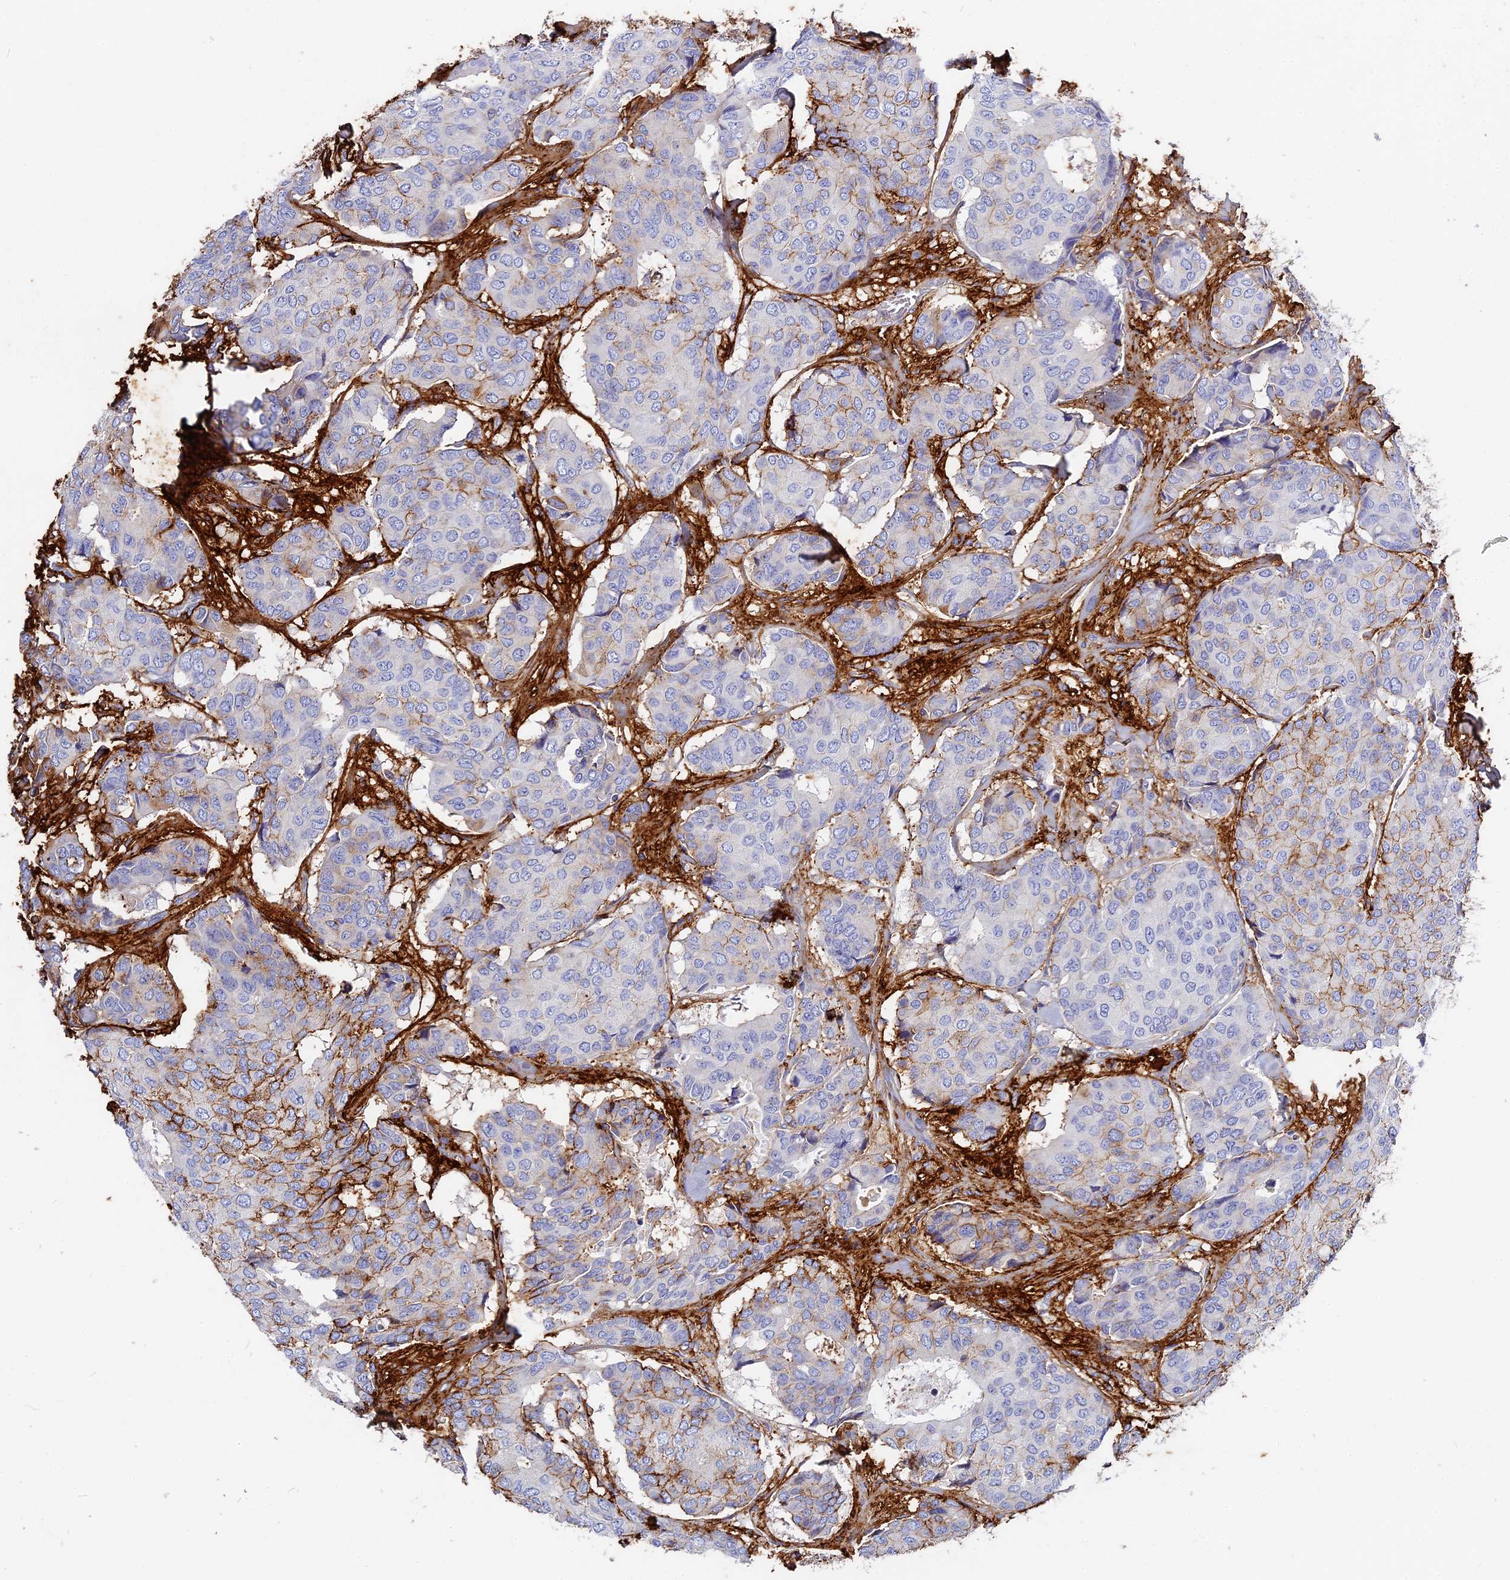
{"staining": {"intensity": "moderate", "quantity": "<25%", "location": "cytoplasmic/membranous"}, "tissue": "breast cancer", "cell_type": "Tumor cells", "image_type": "cancer", "snomed": [{"axis": "morphology", "description": "Duct carcinoma"}, {"axis": "topography", "description": "Breast"}], "caption": "IHC micrograph of neoplastic tissue: human infiltrating ductal carcinoma (breast) stained using immunohistochemistry (IHC) shows low levels of moderate protein expression localized specifically in the cytoplasmic/membranous of tumor cells, appearing as a cytoplasmic/membranous brown color.", "gene": "ITIH1", "patient": {"sex": "female", "age": 75}}